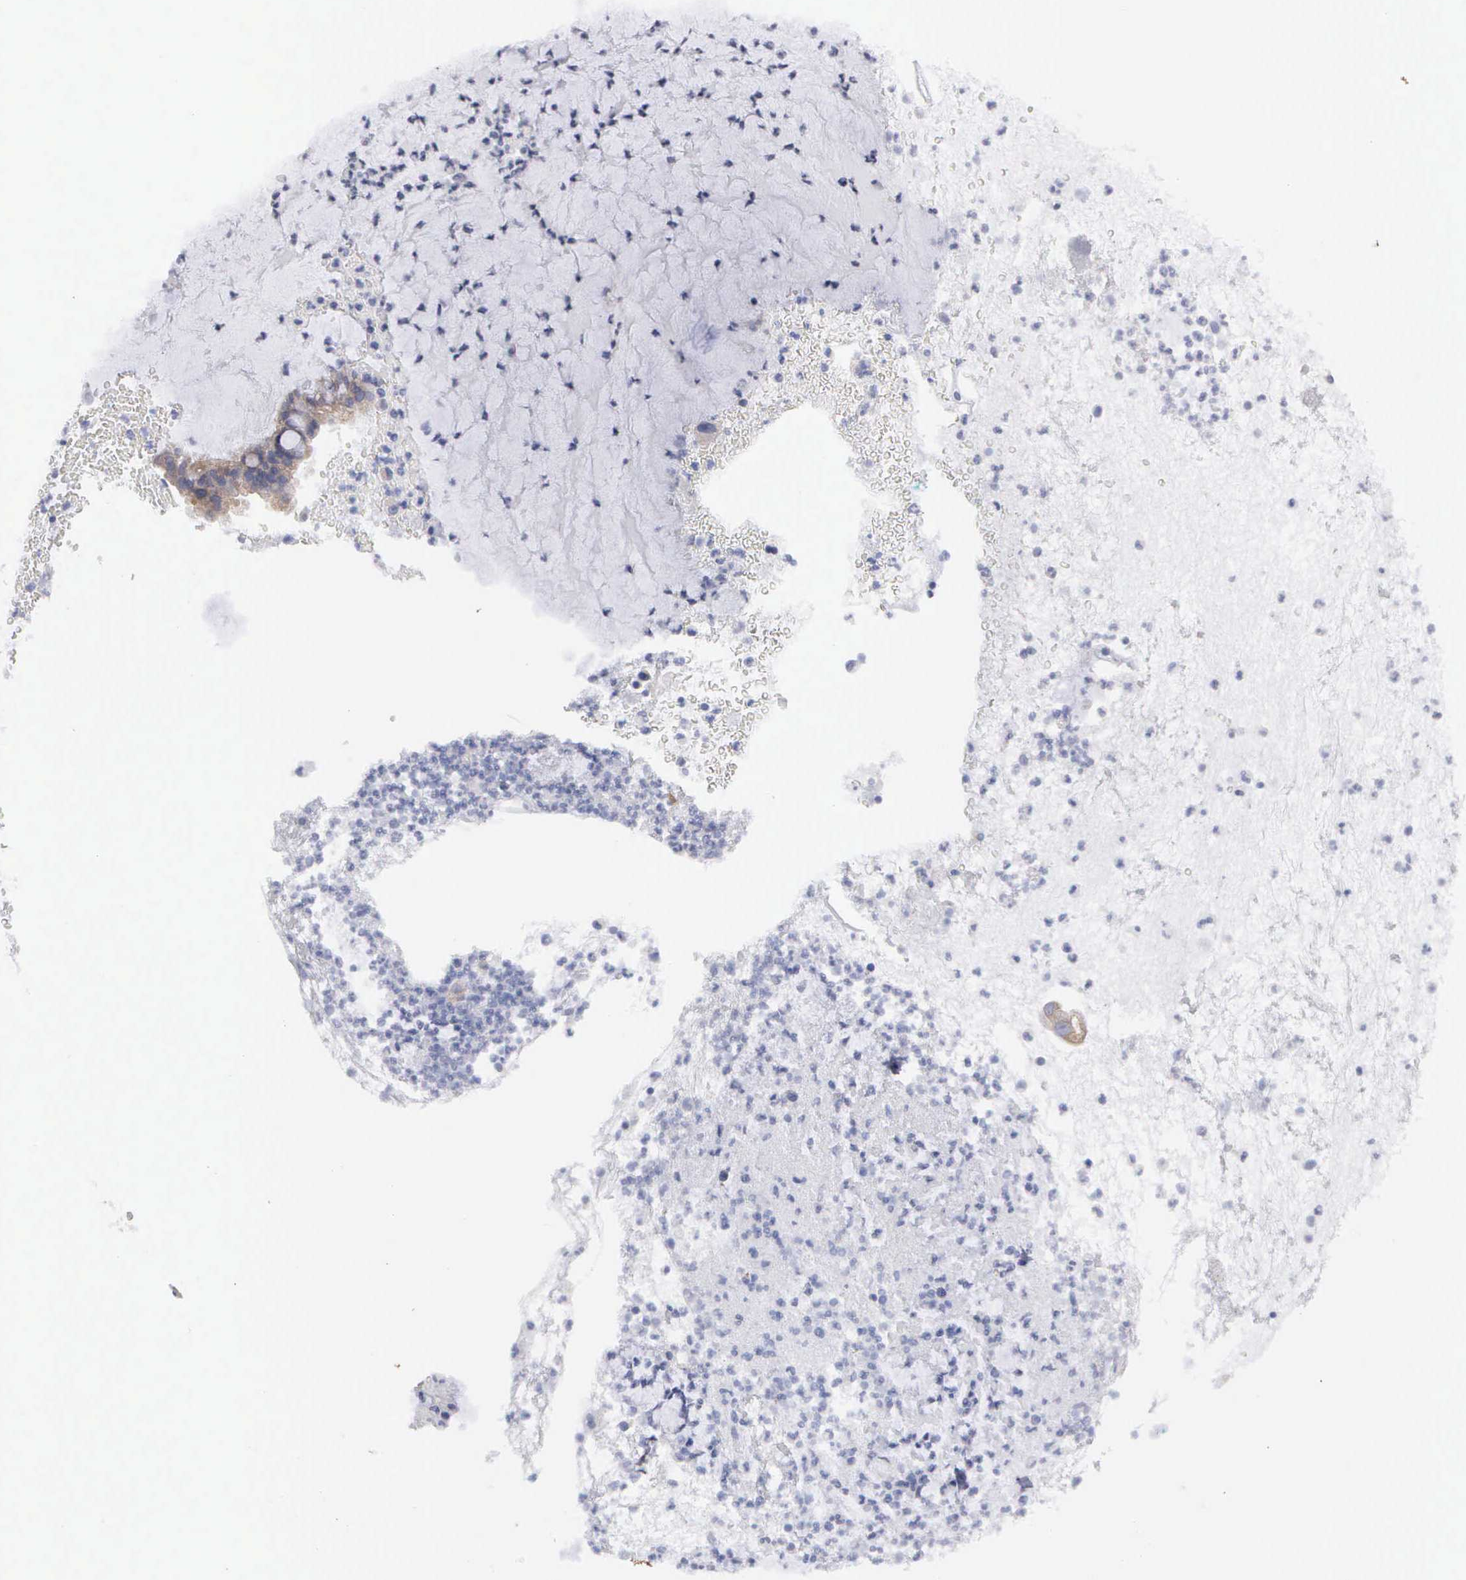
{"staining": {"intensity": "moderate", "quantity": ">75%", "location": "cytoplasmic/membranous"}, "tissue": "cervical cancer", "cell_type": "Tumor cells", "image_type": "cancer", "snomed": [{"axis": "morphology", "description": "Adenocarcinoma, NOS"}, {"axis": "topography", "description": "Cervix"}], "caption": "This photomicrograph reveals immunohistochemistry (IHC) staining of cervical adenocarcinoma, with medium moderate cytoplasmic/membranous positivity in about >75% of tumor cells.", "gene": "CEP170B", "patient": {"sex": "female", "age": 41}}